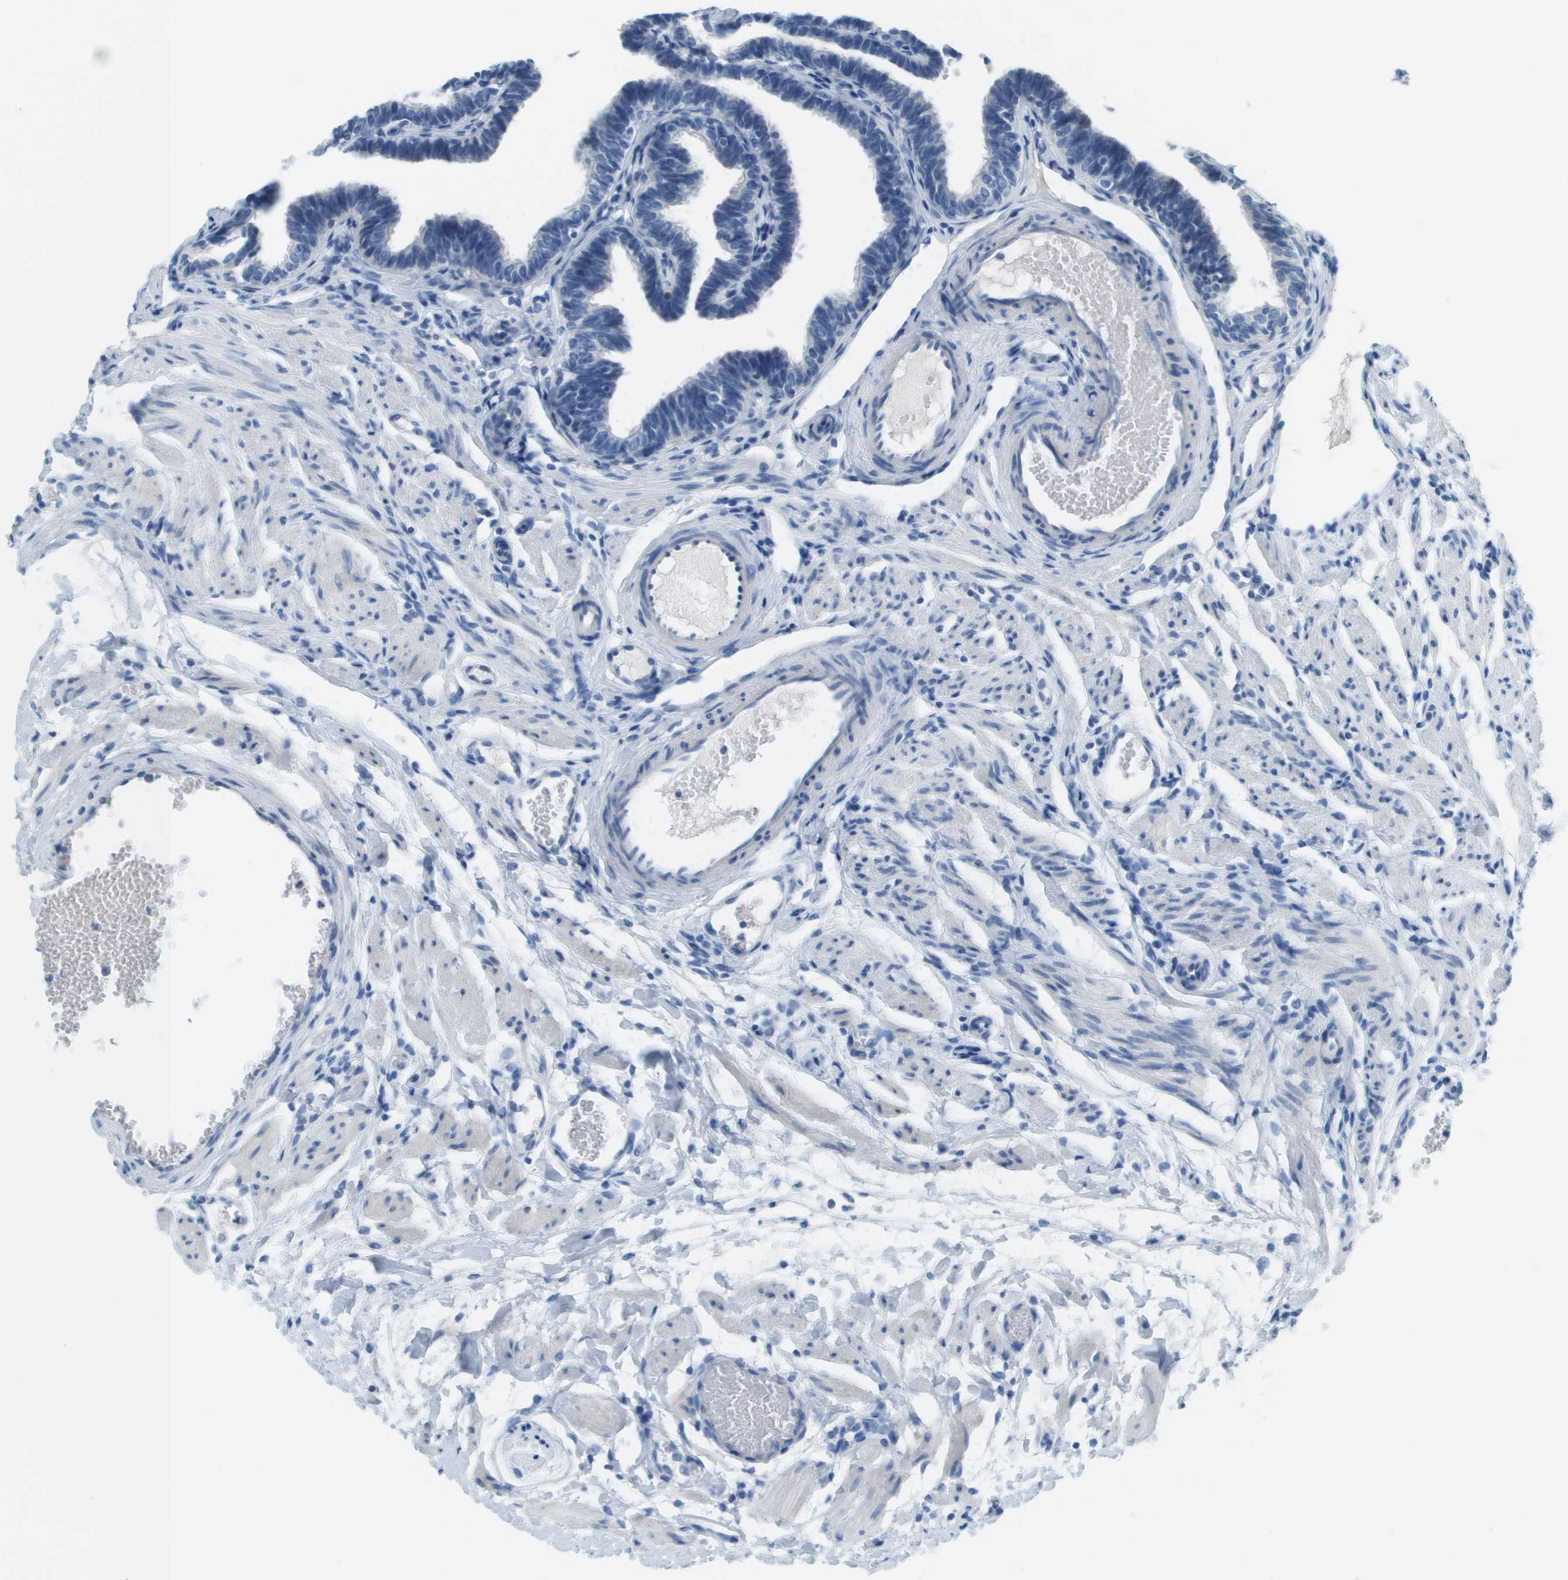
{"staining": {"intensity": "negative", "quantity": "none", "location": "none"}, "tissue": "fallopian tube", "cell_type": "Glandular cells", "image_type": "normal", "snomed": [{"axis": "morphology", "description": "Normal tissue, NOS"}, {"axis": "topography", "description": "Fallopian tube"}, {"axis": "topography", "description": "Ovary"}], "caption": "IHC histopathology image of benign human fallopian tube stained for a protein (brown), which demonstrates no staining in glandular cells. (DAB immunohistochemistry (IHC) with hematoxylin counter stain).", "gene": "CDHR2", "patient": {"sex": "female", "age": 23}}